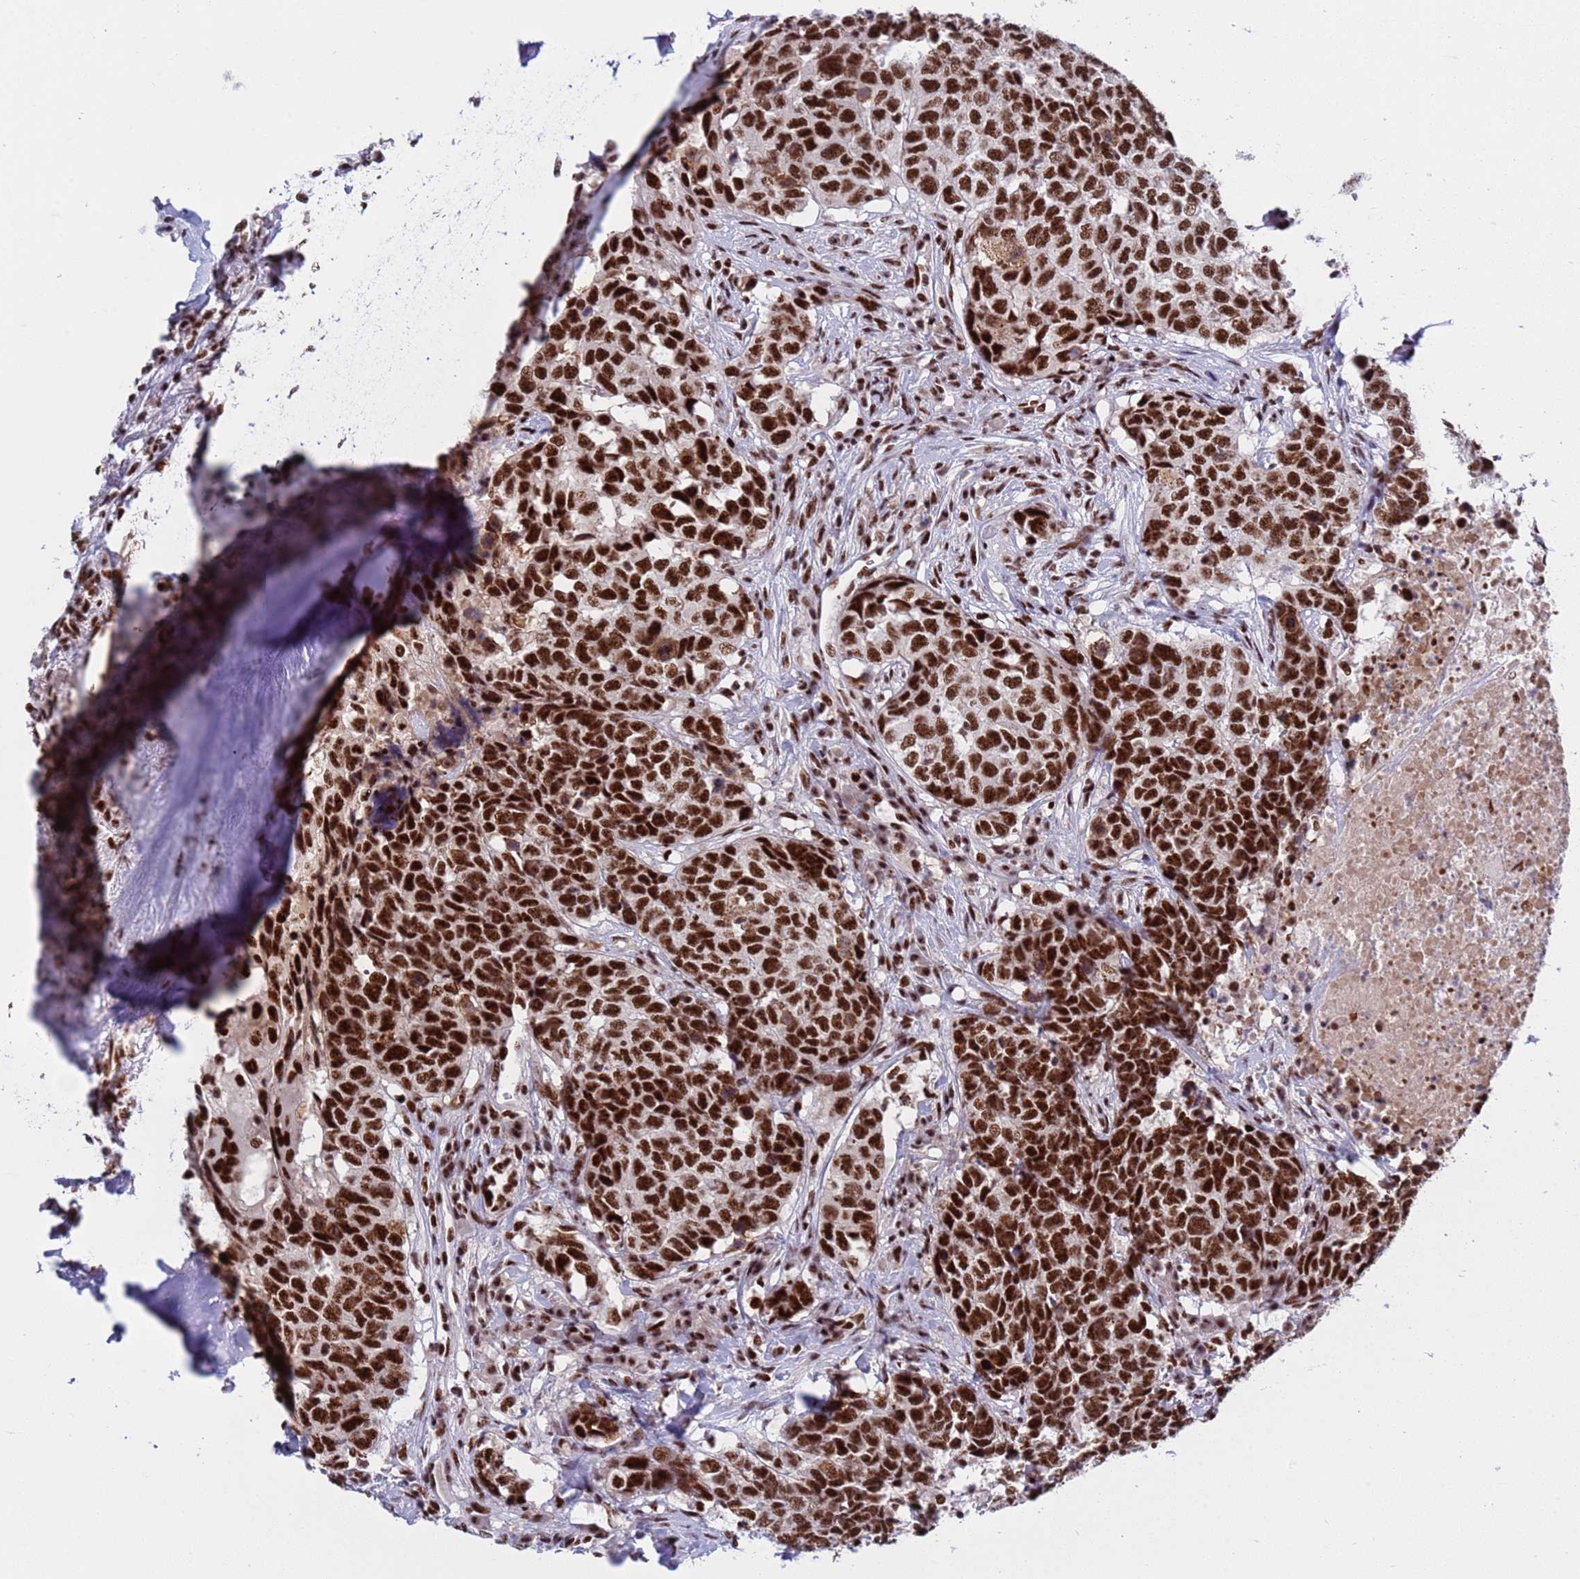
{"staining": {"intensity": "strong", "quantity": ">75%", "location": "nuclear"}, "tissue": "head and neck cancer", "cell_type": "Tumor cells", "image_type": "cancer", "snomed": [{"axis": "morphology", "description": "Squamous cell carcinoma, NOS"}, {"axis": "topography", "description": "Head-Neck"}], "caption": "Tumor cells demonstrate strong nuclear expression in about >75% of cells in head and neck cancer (squamous cell carcinoma).", "gene": "THOC2", "patient": {"sex": "male", "age": 66}}